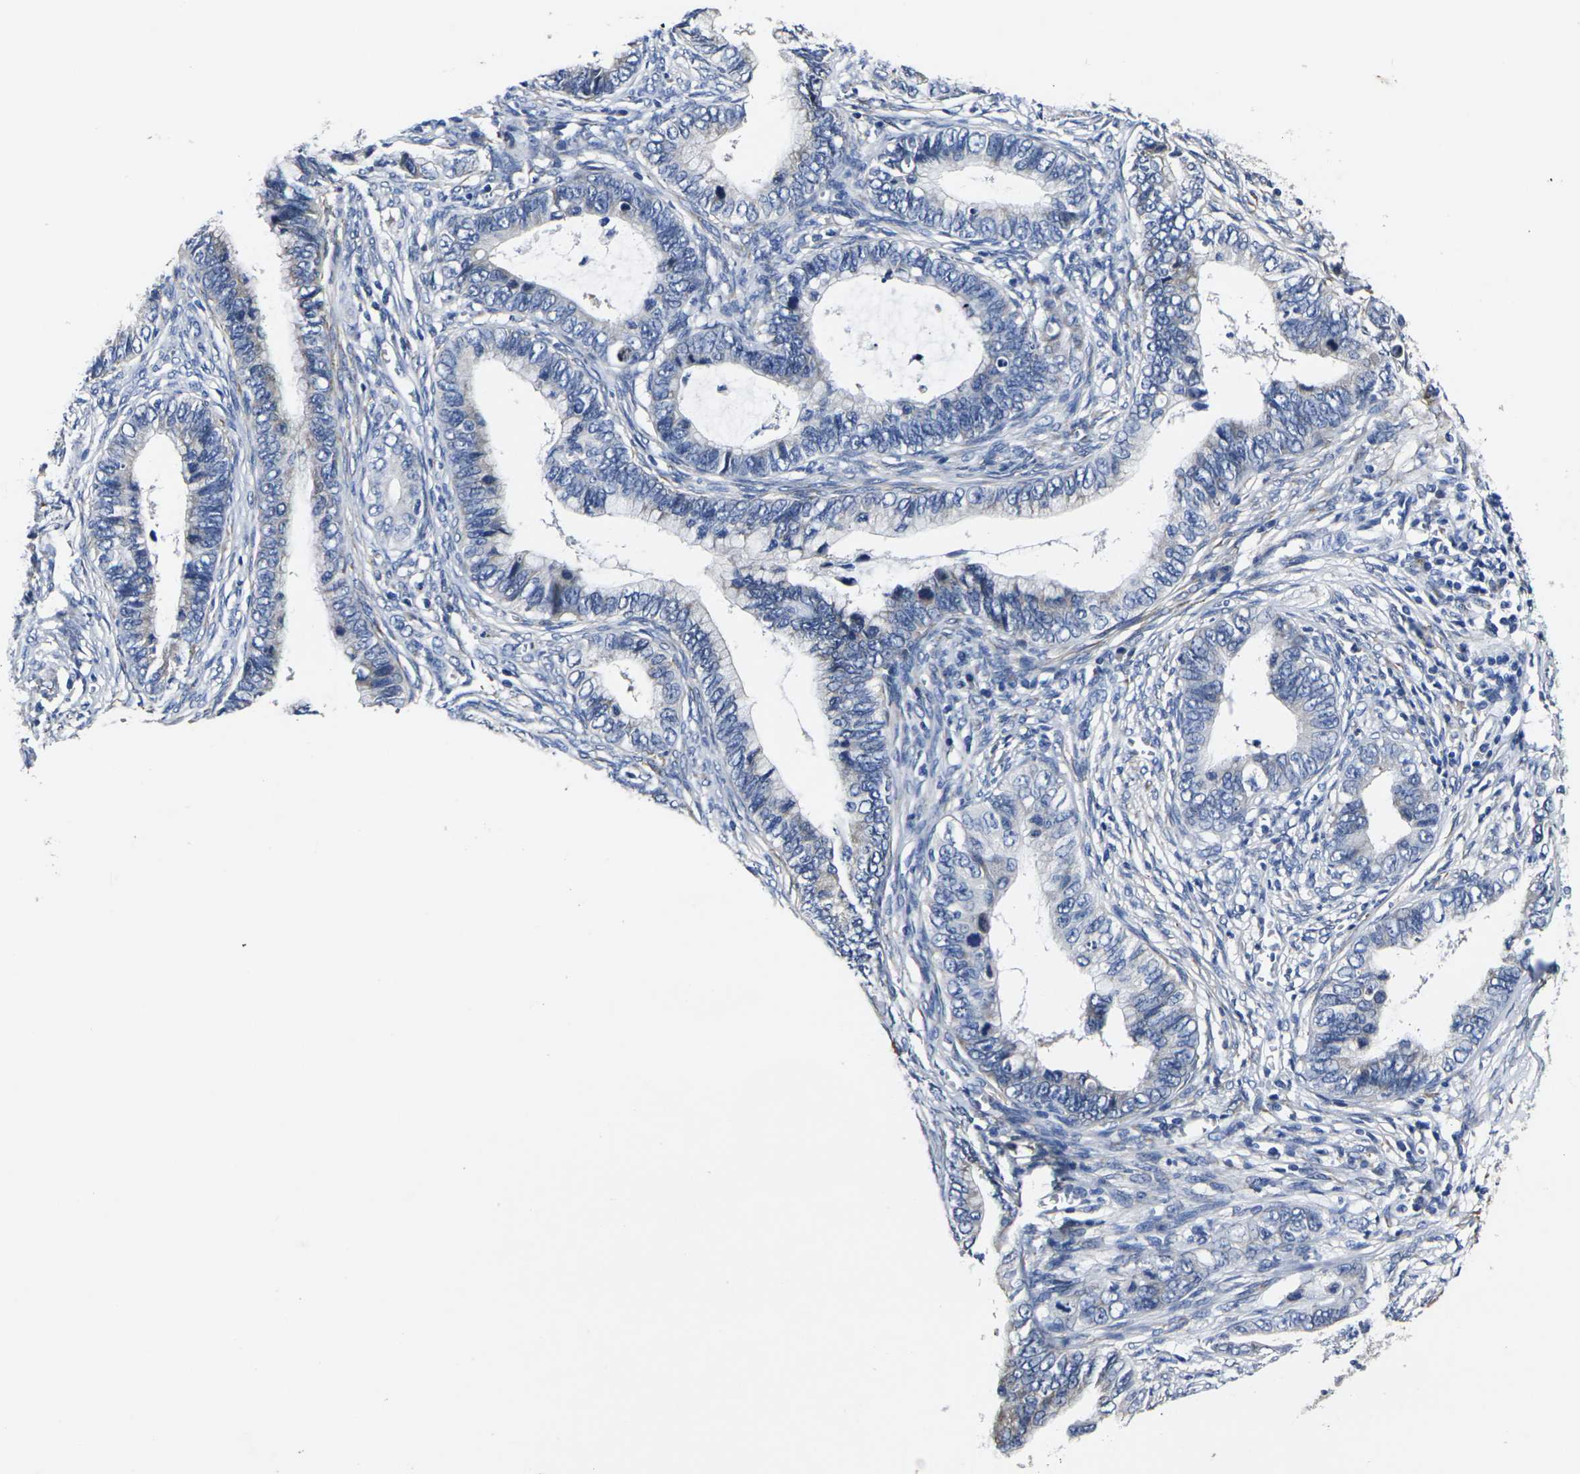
{"staining": {"intensity": "negative", "quantity": "none", "location": "none"}, "tissue": "cervical cancer", "cell_type": "Tumor cells", "image_type": "cancer", "snomed": [{"axis": "morphology", "description": "Adenocarcinoma, NOS"}, {"axis": "topography", "description": "Cervix"}], "caption": "Micrograph shows no significant protein staining in tumor cells of adenocarcinoma (cervical).", "gene": "CYP2C8", "patient": {"sex": "female", "age": 44}}